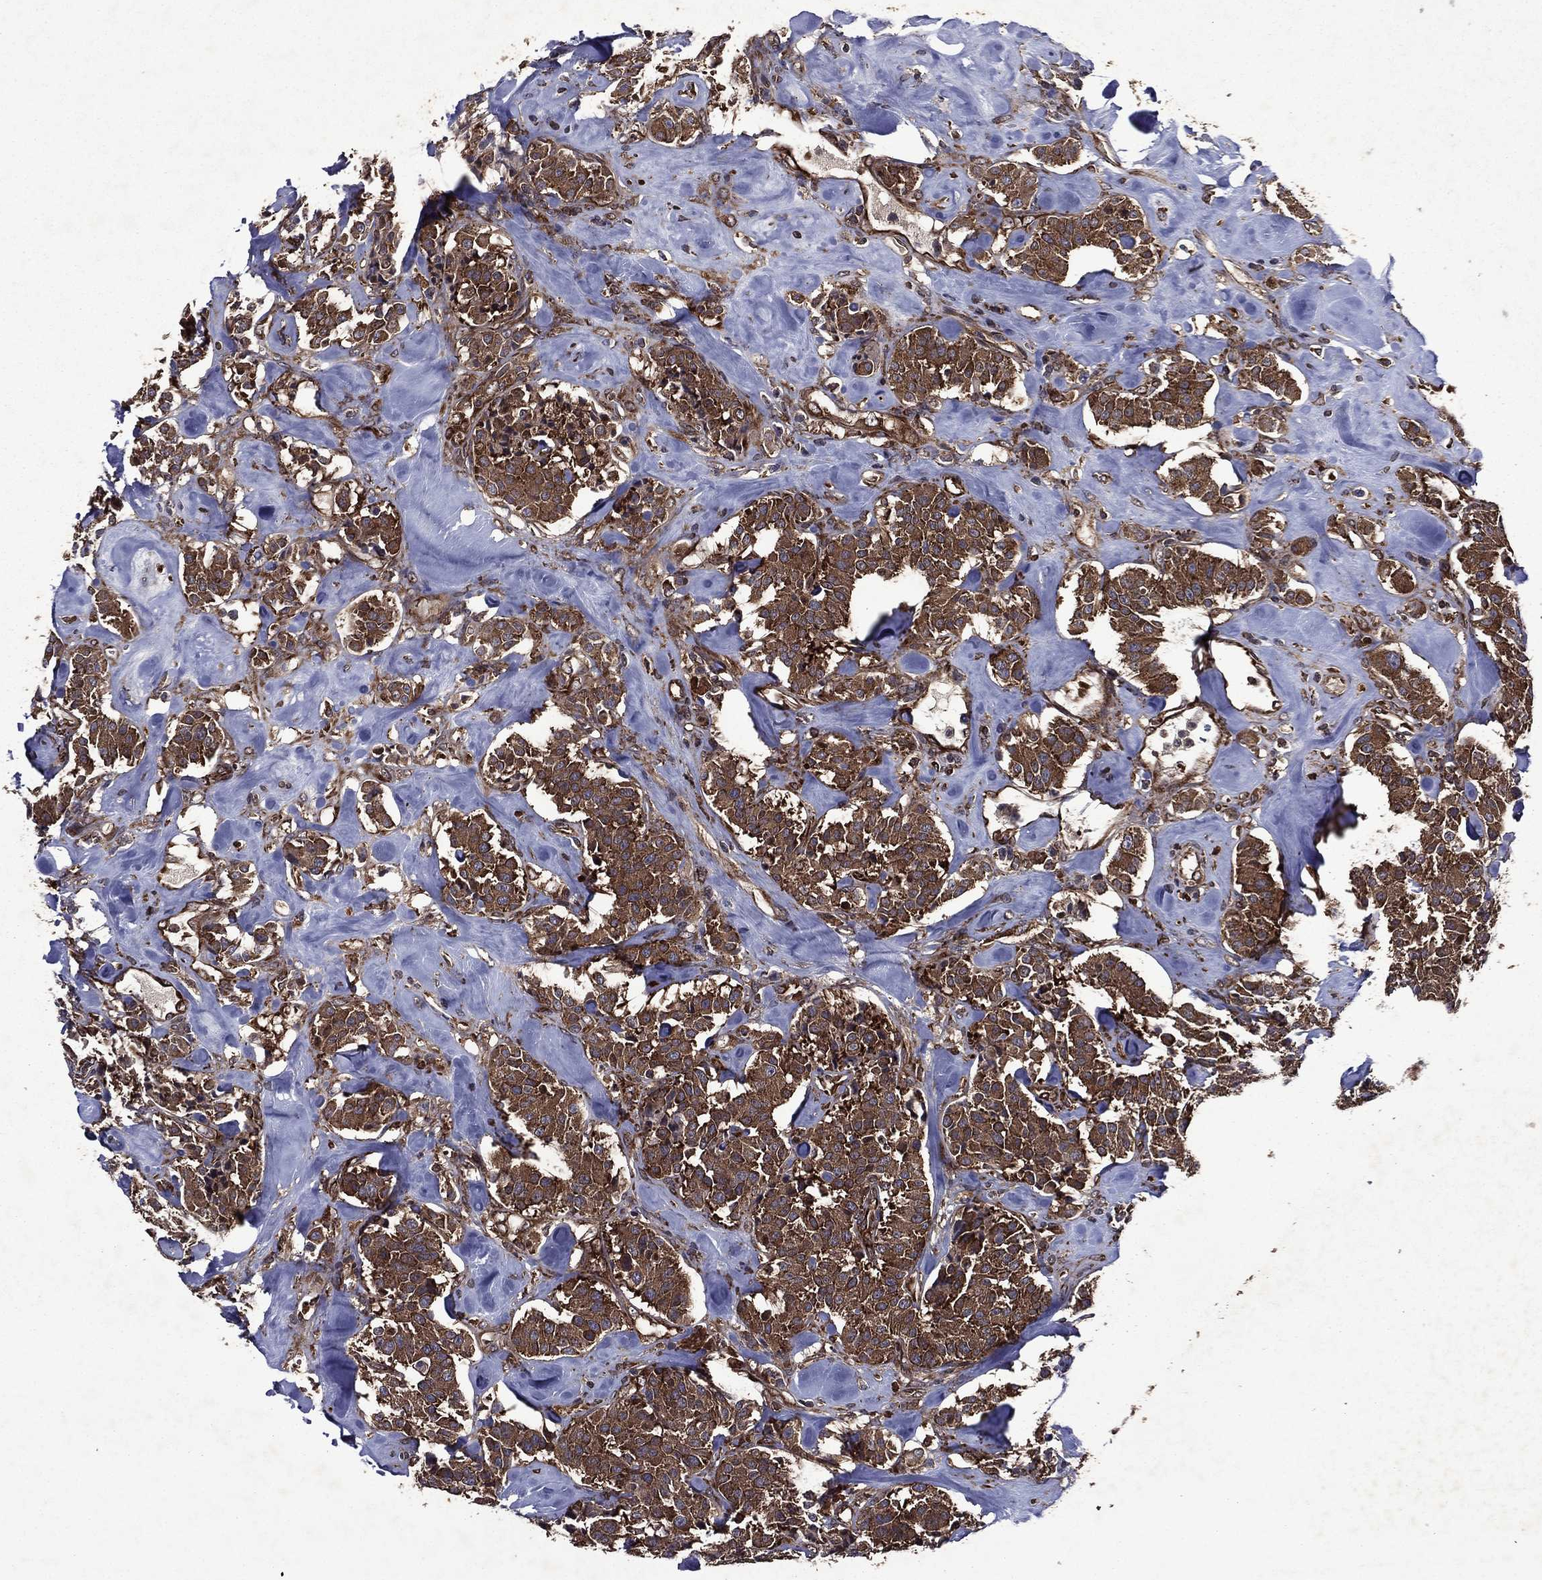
{"staining": {"intensity": "strong", "quantity": ">75%", "location": "cytoplasmic/membranous"}, "tissue": "carcinoid", "cell_type": "Tumor cells", "image_type": "cancer", "snomed": [{"axis": "morphology", "description": "Carcinoid, malignant, NOS"}, {"axis": "topography", "description": "Pancreas"}], "caption": "Carcinoid was stained to show a protein in brown. There is high levels of strong cytoplasmic/membranous staining in about >75% of tumor cells.", "gene": "EIF2B4", "patient": {"sex": "male", "age": 41}}